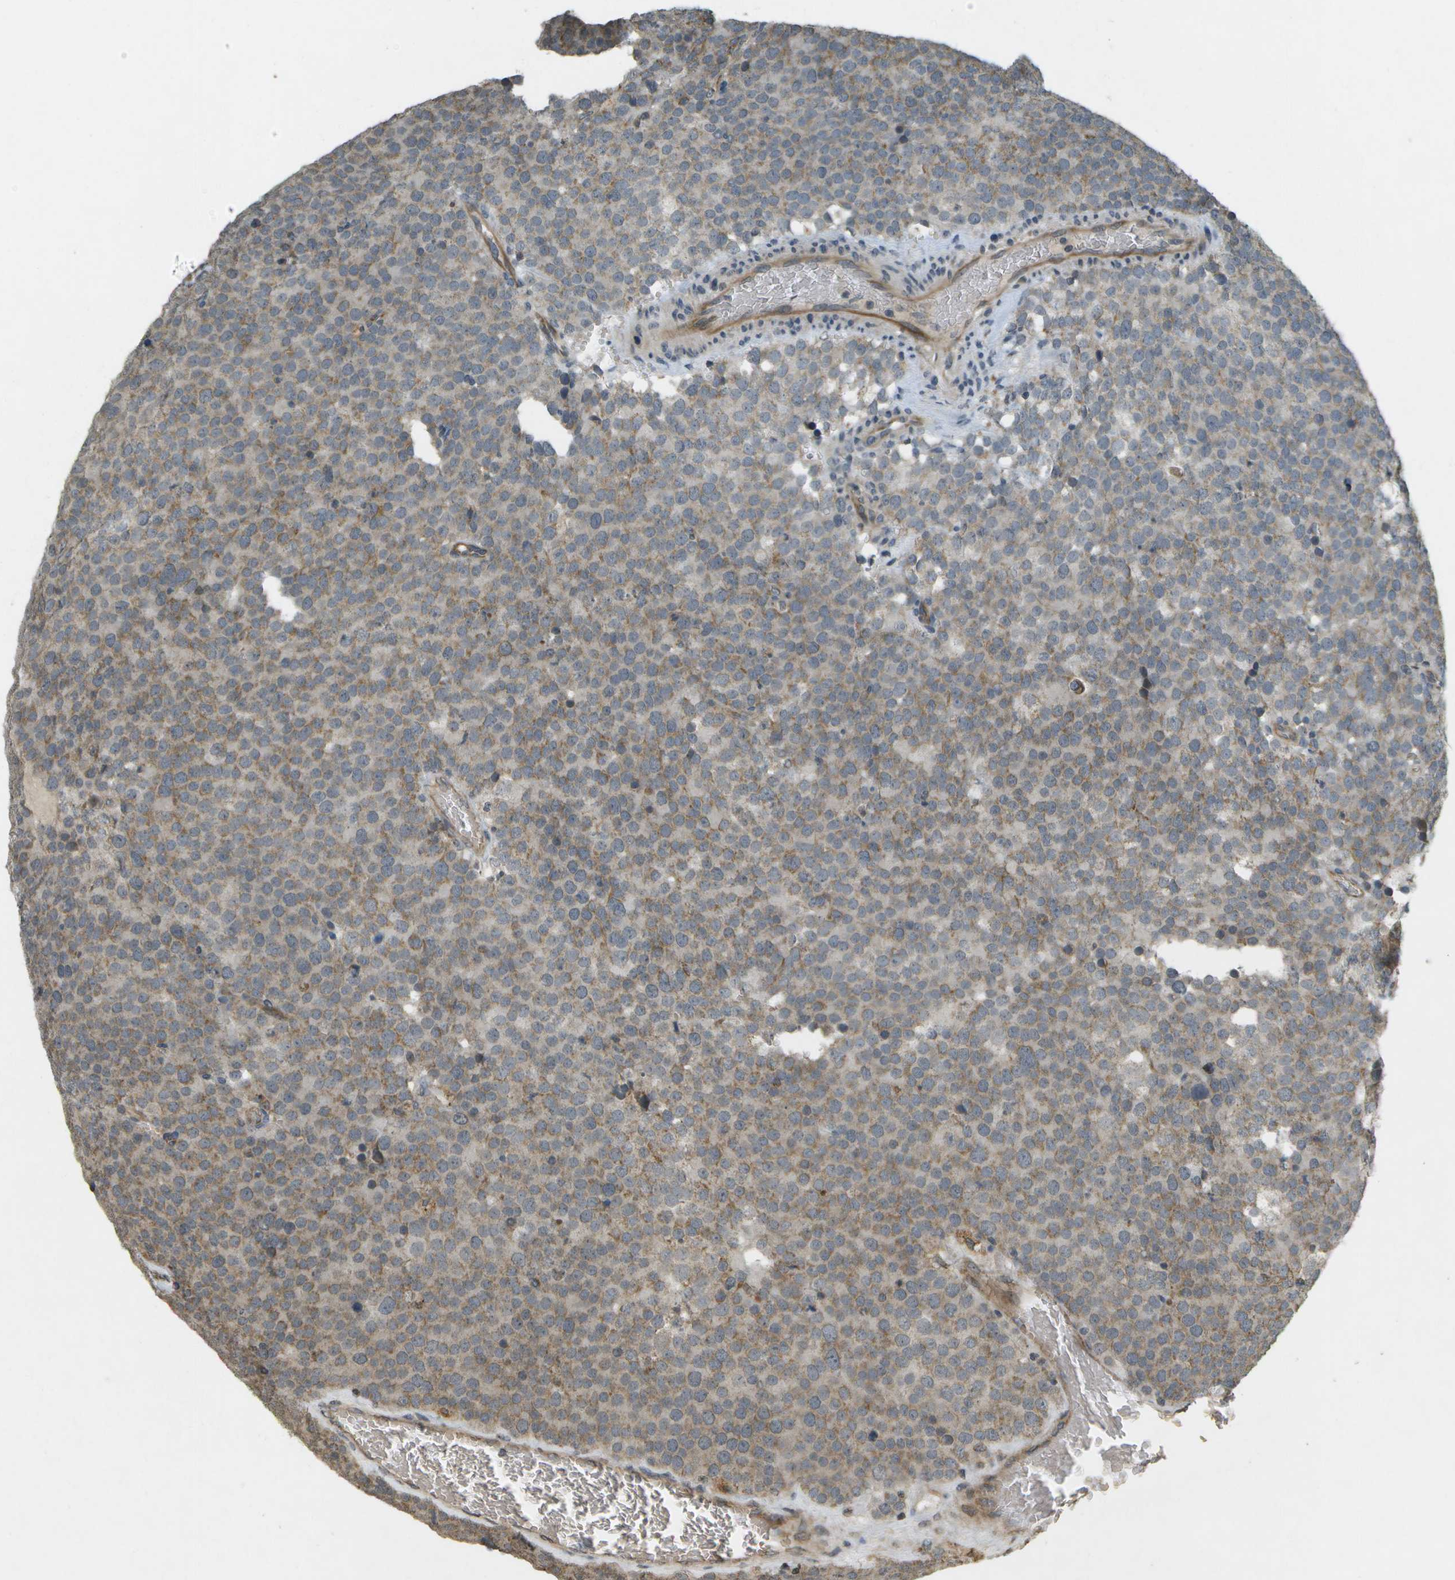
{"staining": {"intensity": "moderate", "quantity": ">75%", "location": "cytoplasmic/membranous"}, "tissue": "testis cancer", "cell_type": "Tumor cells", "image_type": "cancer", "snomed": [{"axis": "morphology", "description": "Normal tissue, NOS"}, {"axis": "morphology", "description": "Seminoma, NOS"}, {"axis": "topography", "description": "Testis"}], "caption": "Protein expression analysis of human testis cancer reveals moderate cytoplasmic/membranous staining in approximately >75% of tumor cells.", "gene": "RAB21", "patient": {"sex": "male", "age": 71}}